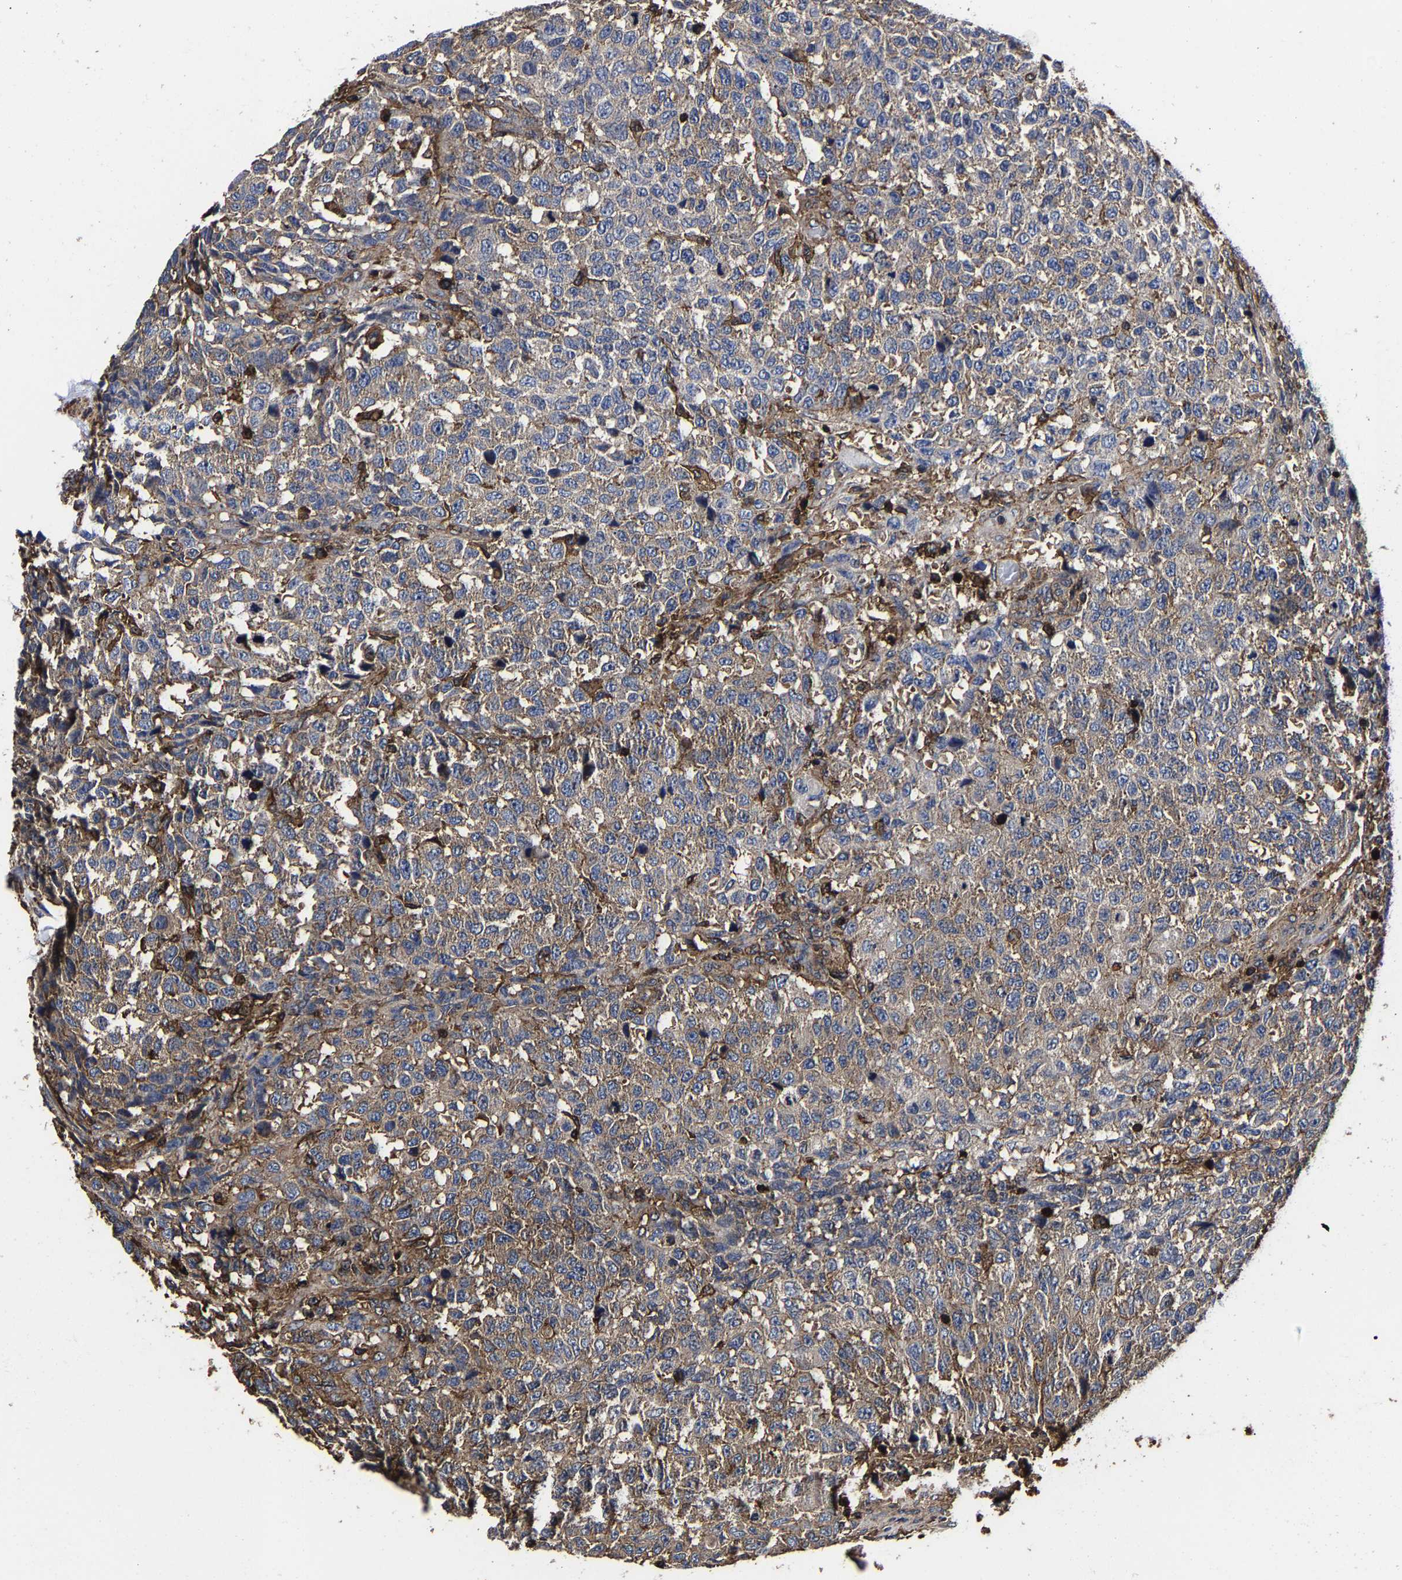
{"staining": {"intensity": "weak", "quantity": ">75%", "location": "cytoplasmic/membranous"}, "tissue": "testis cancer", "cell_type": "Tumor cells", "image_type": "cancer", "snomed": [{"axis": "morphology", "description": "Seminoma, NOS"}, {"axis": "topography", "description": "Testis"}], "caption": "This photomicrograph displays testis cancer (seminoma) stained with IHC to label a protein in brown. The cytoplasmic/membranous of tumor cells show weak positivity for the protein. Nuclei are counter-stained blue.", "gene": "SSH3", "patient": {"sex": "male", "age": 59}}